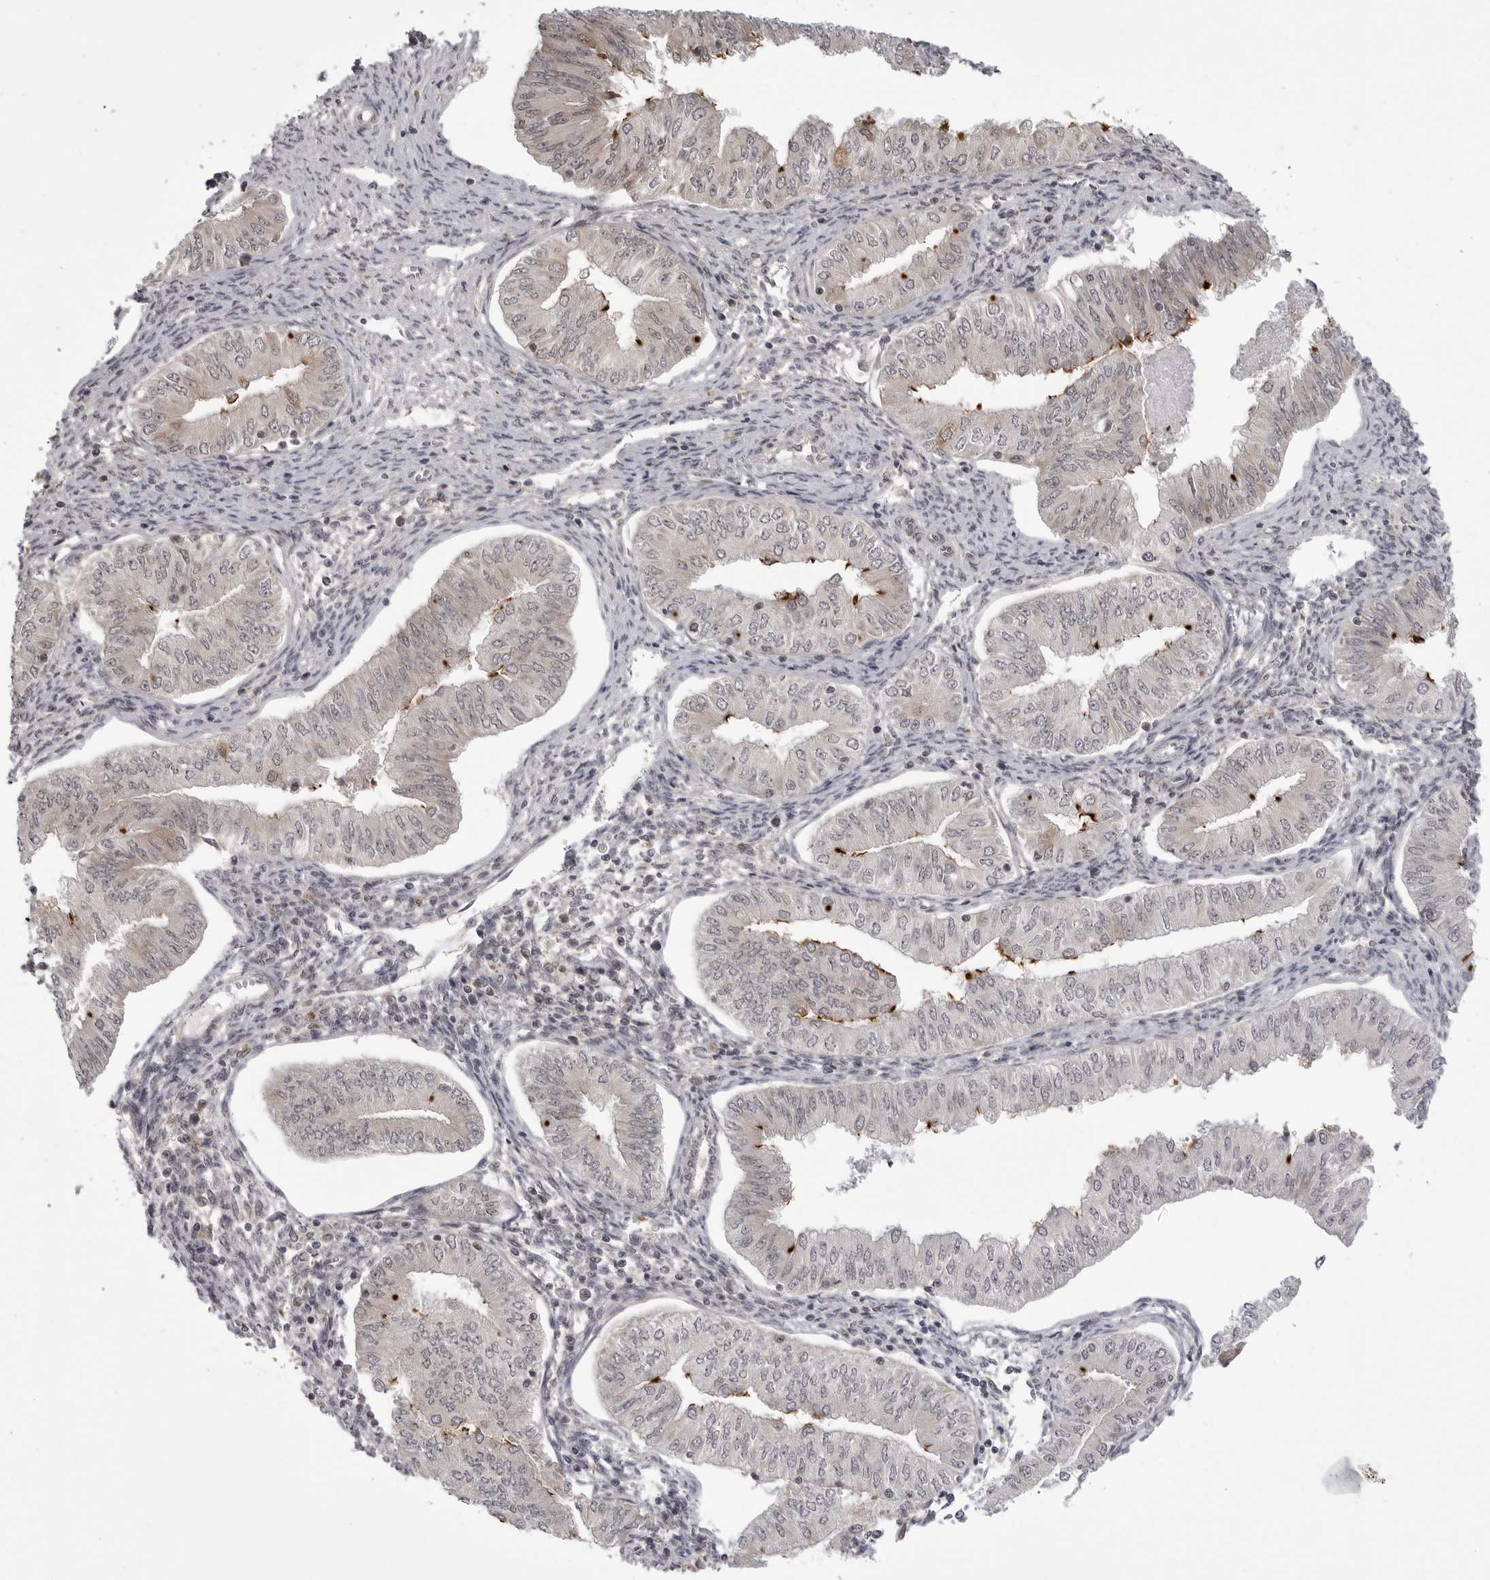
{"staining": {"intensity": "negative", "quantity": "none", "location": "none"}, "tissue": "endometrial cancer", "cell_type": "Tumor cells", "image_type": "cancer", "snomed": [{"axis": "morphology", "description": "Normal tissue, NOS"}, {"axis": "morphology", "description": "Adenocarcinoma, NOS"}, {"axis": "topography", "description": "Endometrium"}], "caption": "DAB (3,3'-diaminobenzidine) immunohistochemical staining of endometrial adenocarcinoma displays no significant expression in tumor cells.", "gene": "PTK2B", "patient": {"sex": "female", "age": 53}}